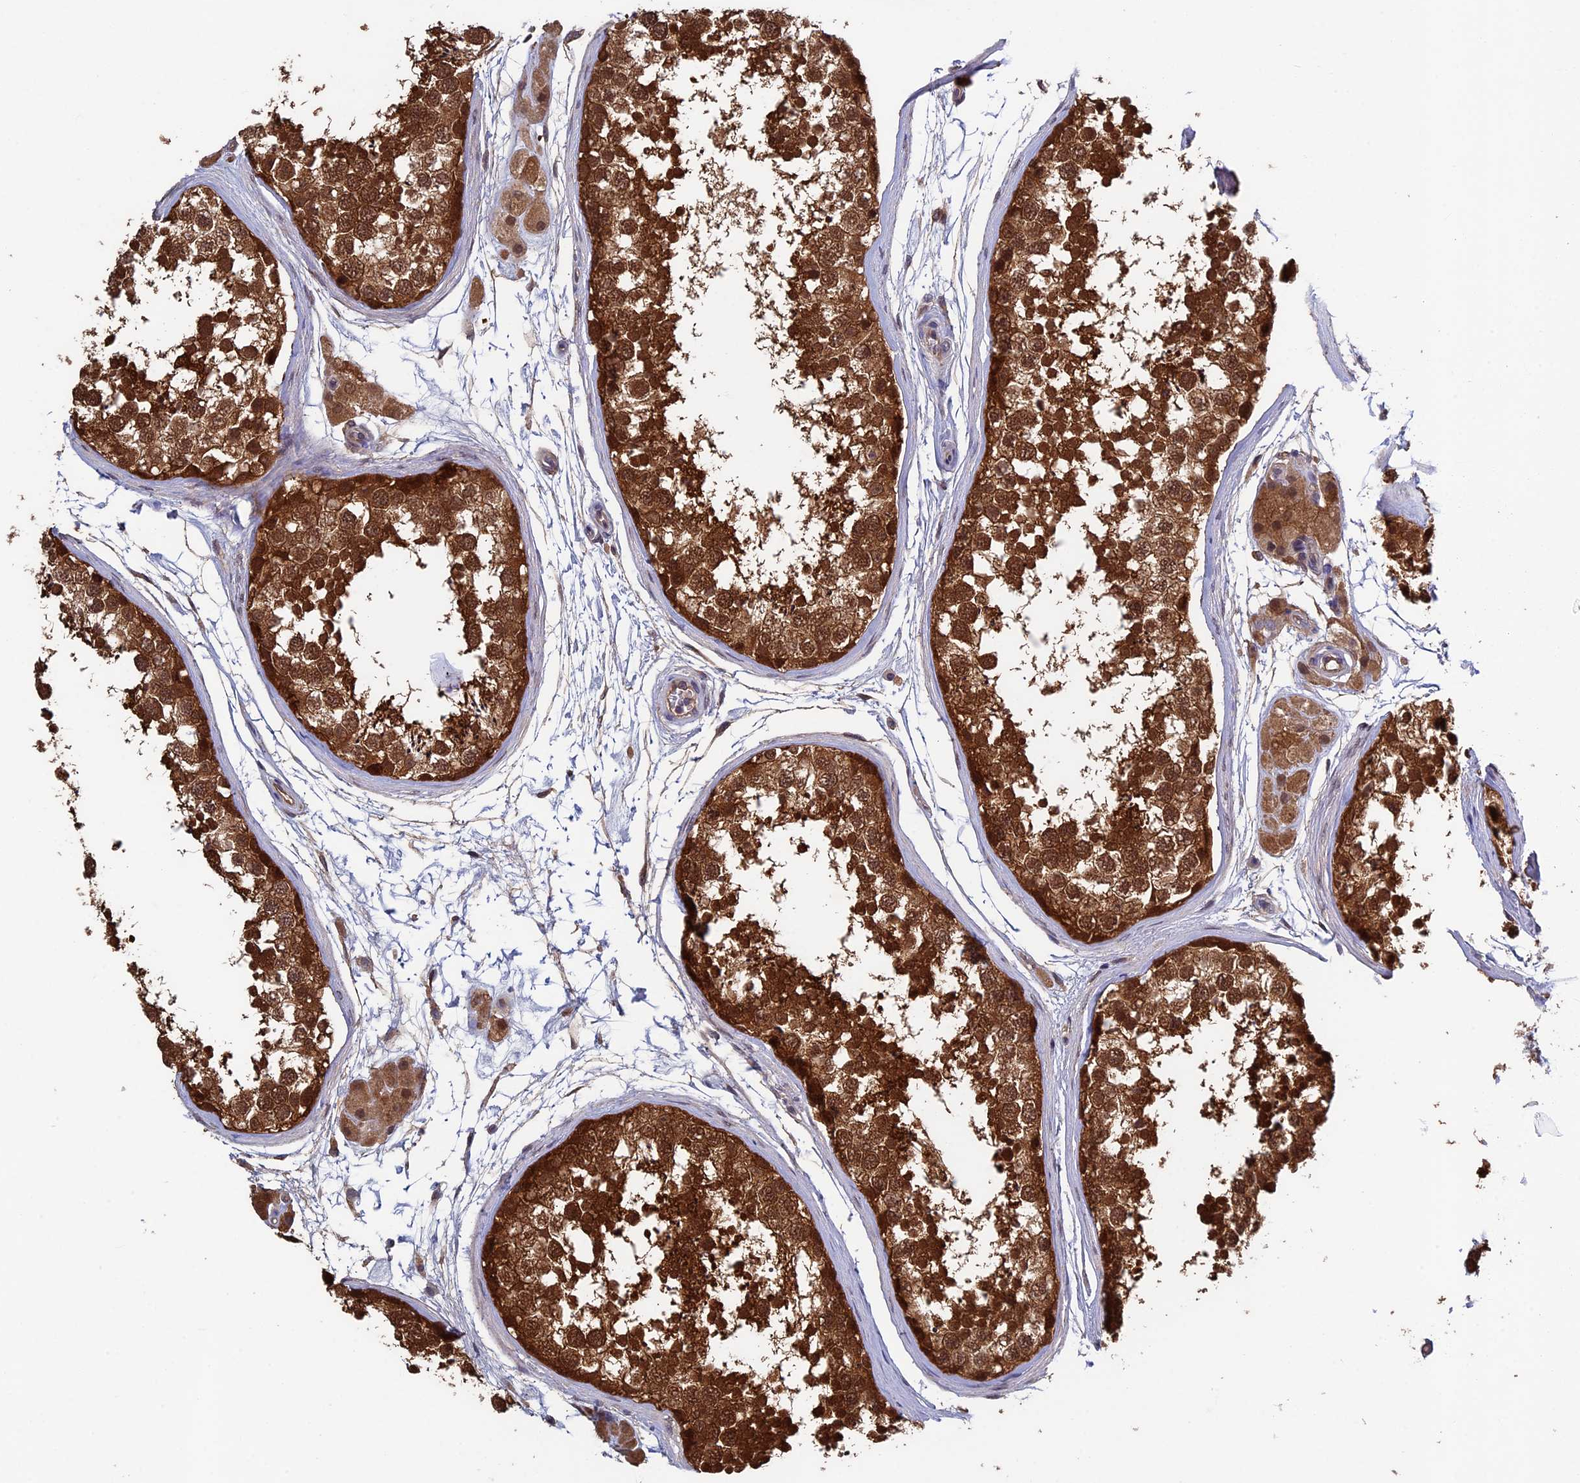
{"staining": {"intensity": "strong", "quantity": ">75%", "location": "cytoplasmic/membranous,nuclear"}, "tissue": "testis", "cell_type": "Cells in seminiferous ducts", "image_type": "normal", "snomed": [{"axis": "morphology", "description": "Normal tissue, NOS"}, {"axis": "topography", "description": "Testis"}], "caption": "Strong cytoplasmic/membranous,nuclear protein positivity is identified in about >75% of cells in seminiferous ducts in testis. (Stains: DAB in brown, nuclei in blue, Microscopy: brightfield microscopy at high magnification).", "gene": "LCMT1", "patient": {"sex": "male", "age": 56}}